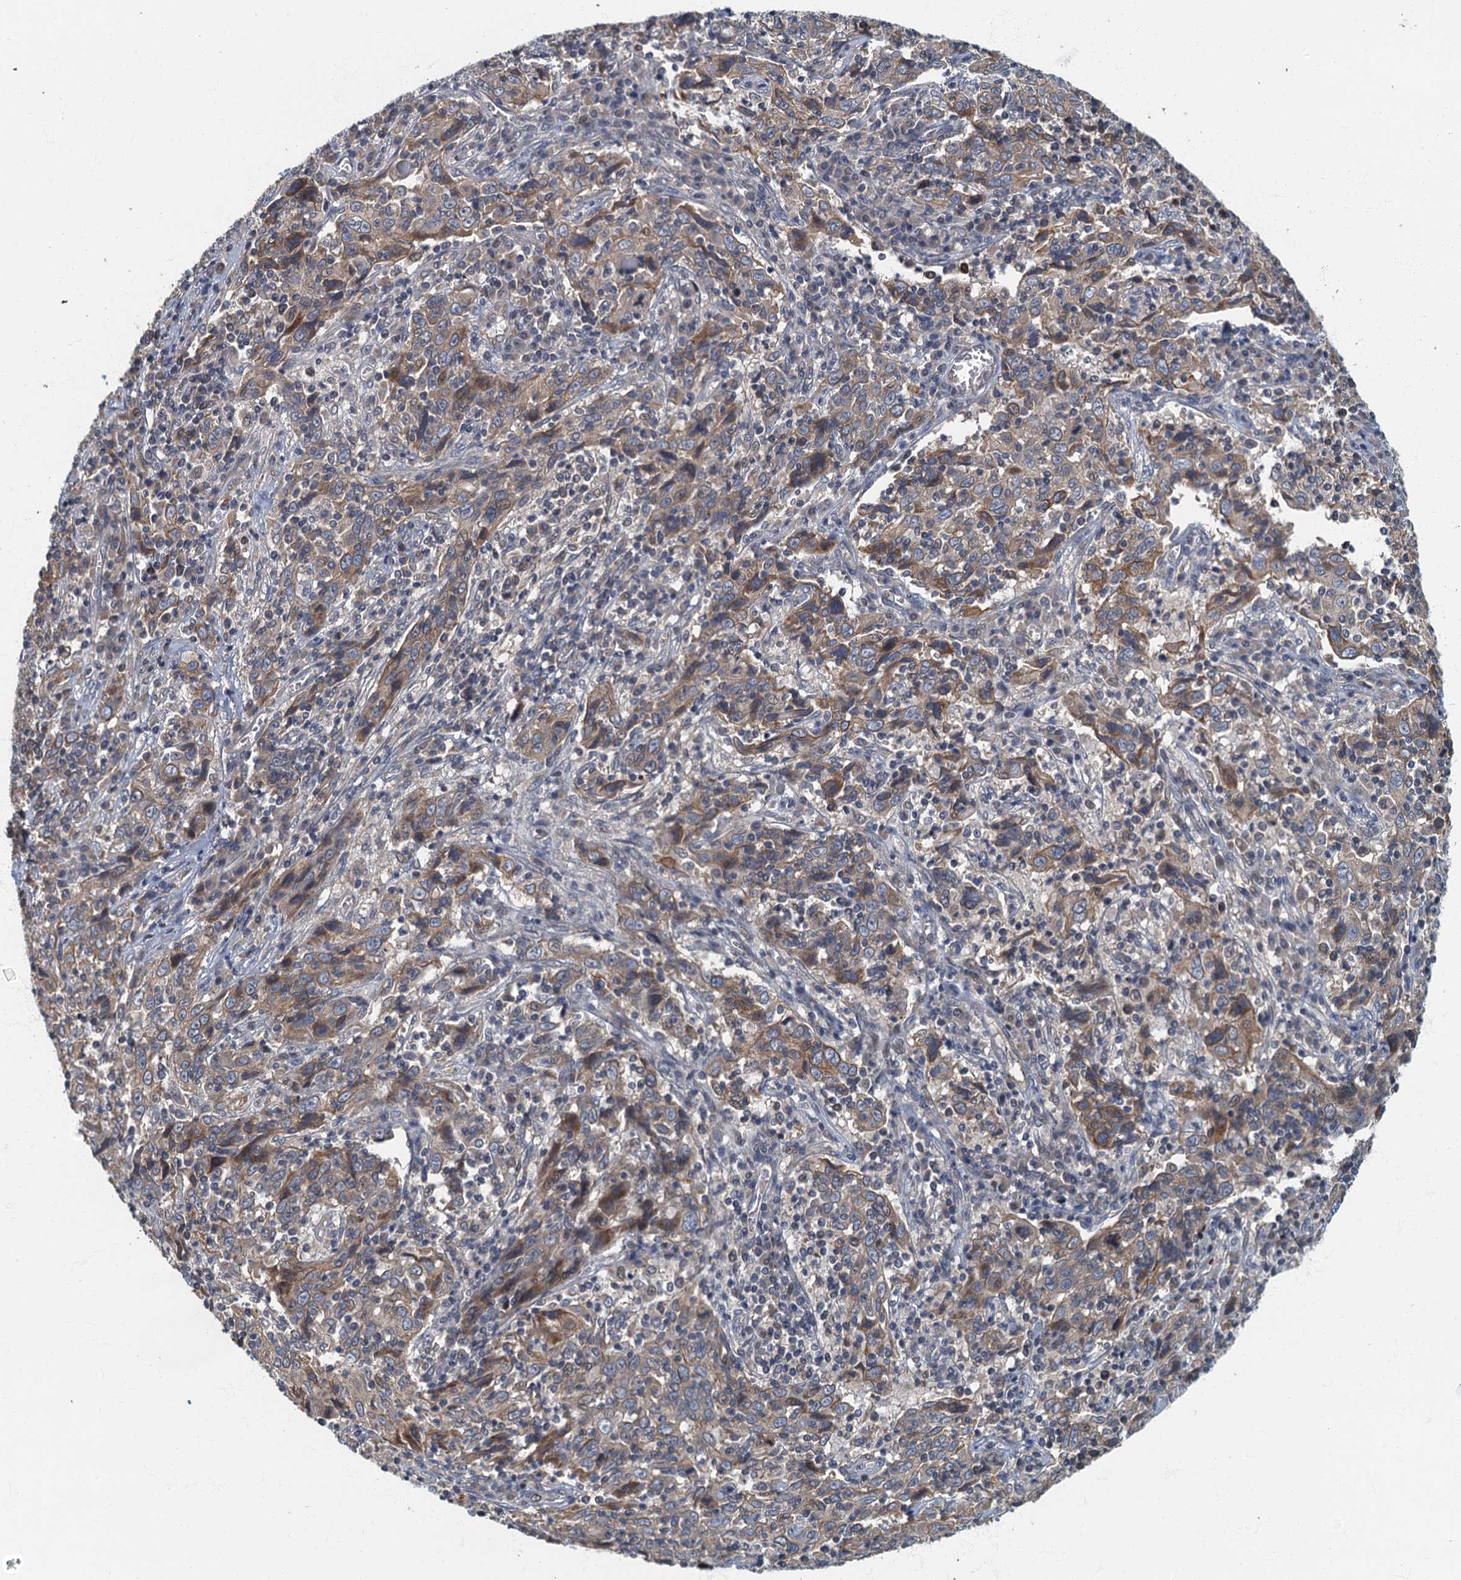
{"staining": {"intensity": "weak", "quantity": "25%-75%", "location": "cytoplasmic/membranous"}, "tissue": "cervical cancer", "cell_type": "Tumor cells", "image_type": "cancer", "snomed": [{"axis": "morphology", "description": "Squamous cell carcinoma, NOS"}, {"axis": "topography", "description": "Cervix"}], "caption": "Cervical squamous cell carcinoma stained with a brown dye demonstrates weak cytoplasmic/membranous positive positivity in approximately 25%-75% of tumor cells.", "gene": "CKAP2L", "patient": {"sex": "female", "age": 46}}